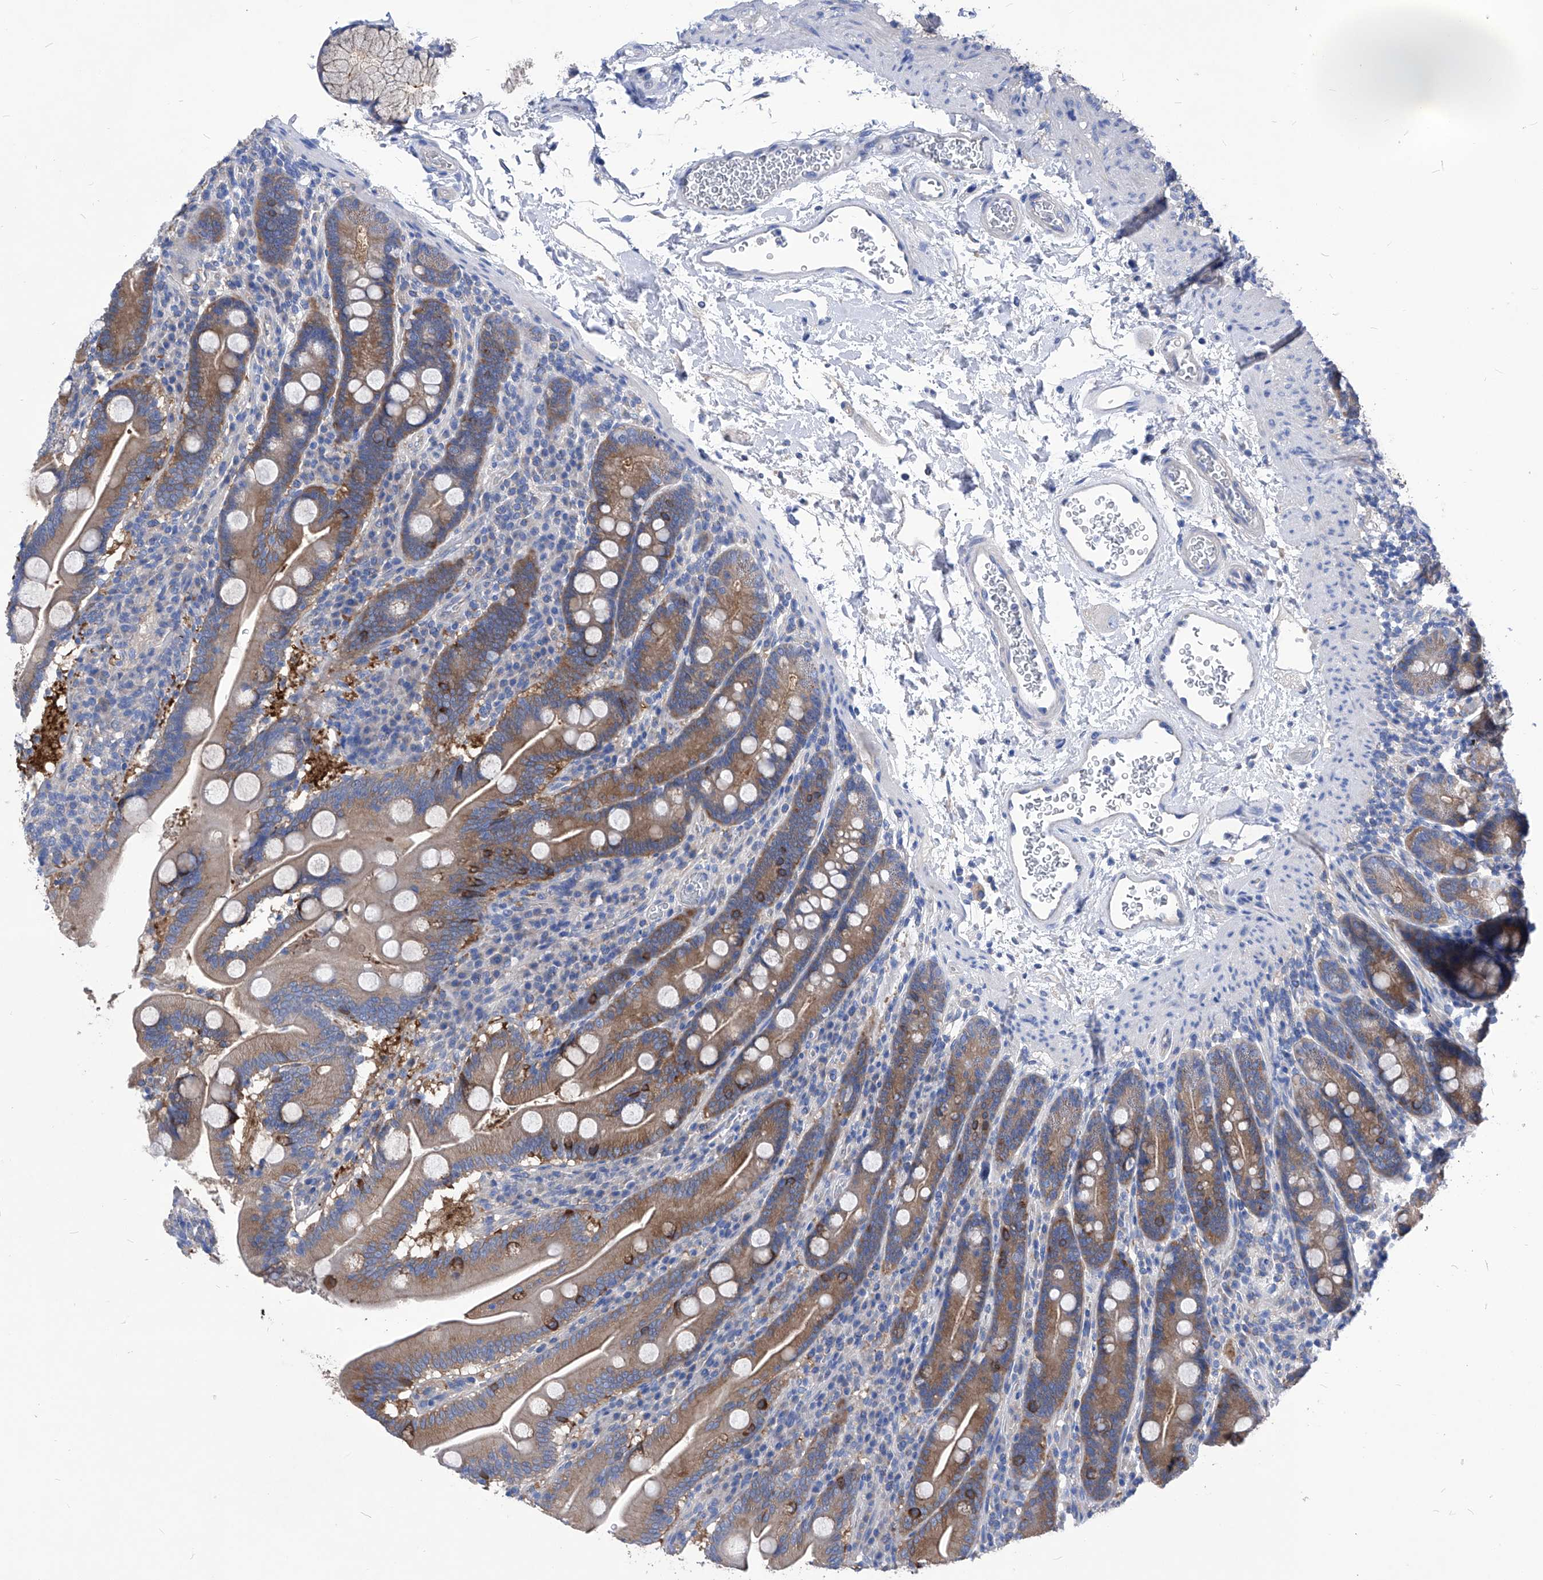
{"staining": {"intensity": "moderate", "quantity": ">75%", "location": "cytoplasmic/membranous"}, "tissue": "duodenum", "cell_type": "Glandular cells", "image_type": "normal", "snomed": [{"axis": "morphology", "description": "Normal tissue, NOS"}, {"axis": "topography", "description": "Duodenum"}], "caption": "IHC of normal human duodenum exhibits medium levels of moderate cytoplasmic/membranous positivity in approximately >75% of glandular cells. (IHC, brightfield microscopy, high magnification).", "gene": "XPNPEP1", "patient": {"sex": "male", "age": 35}}